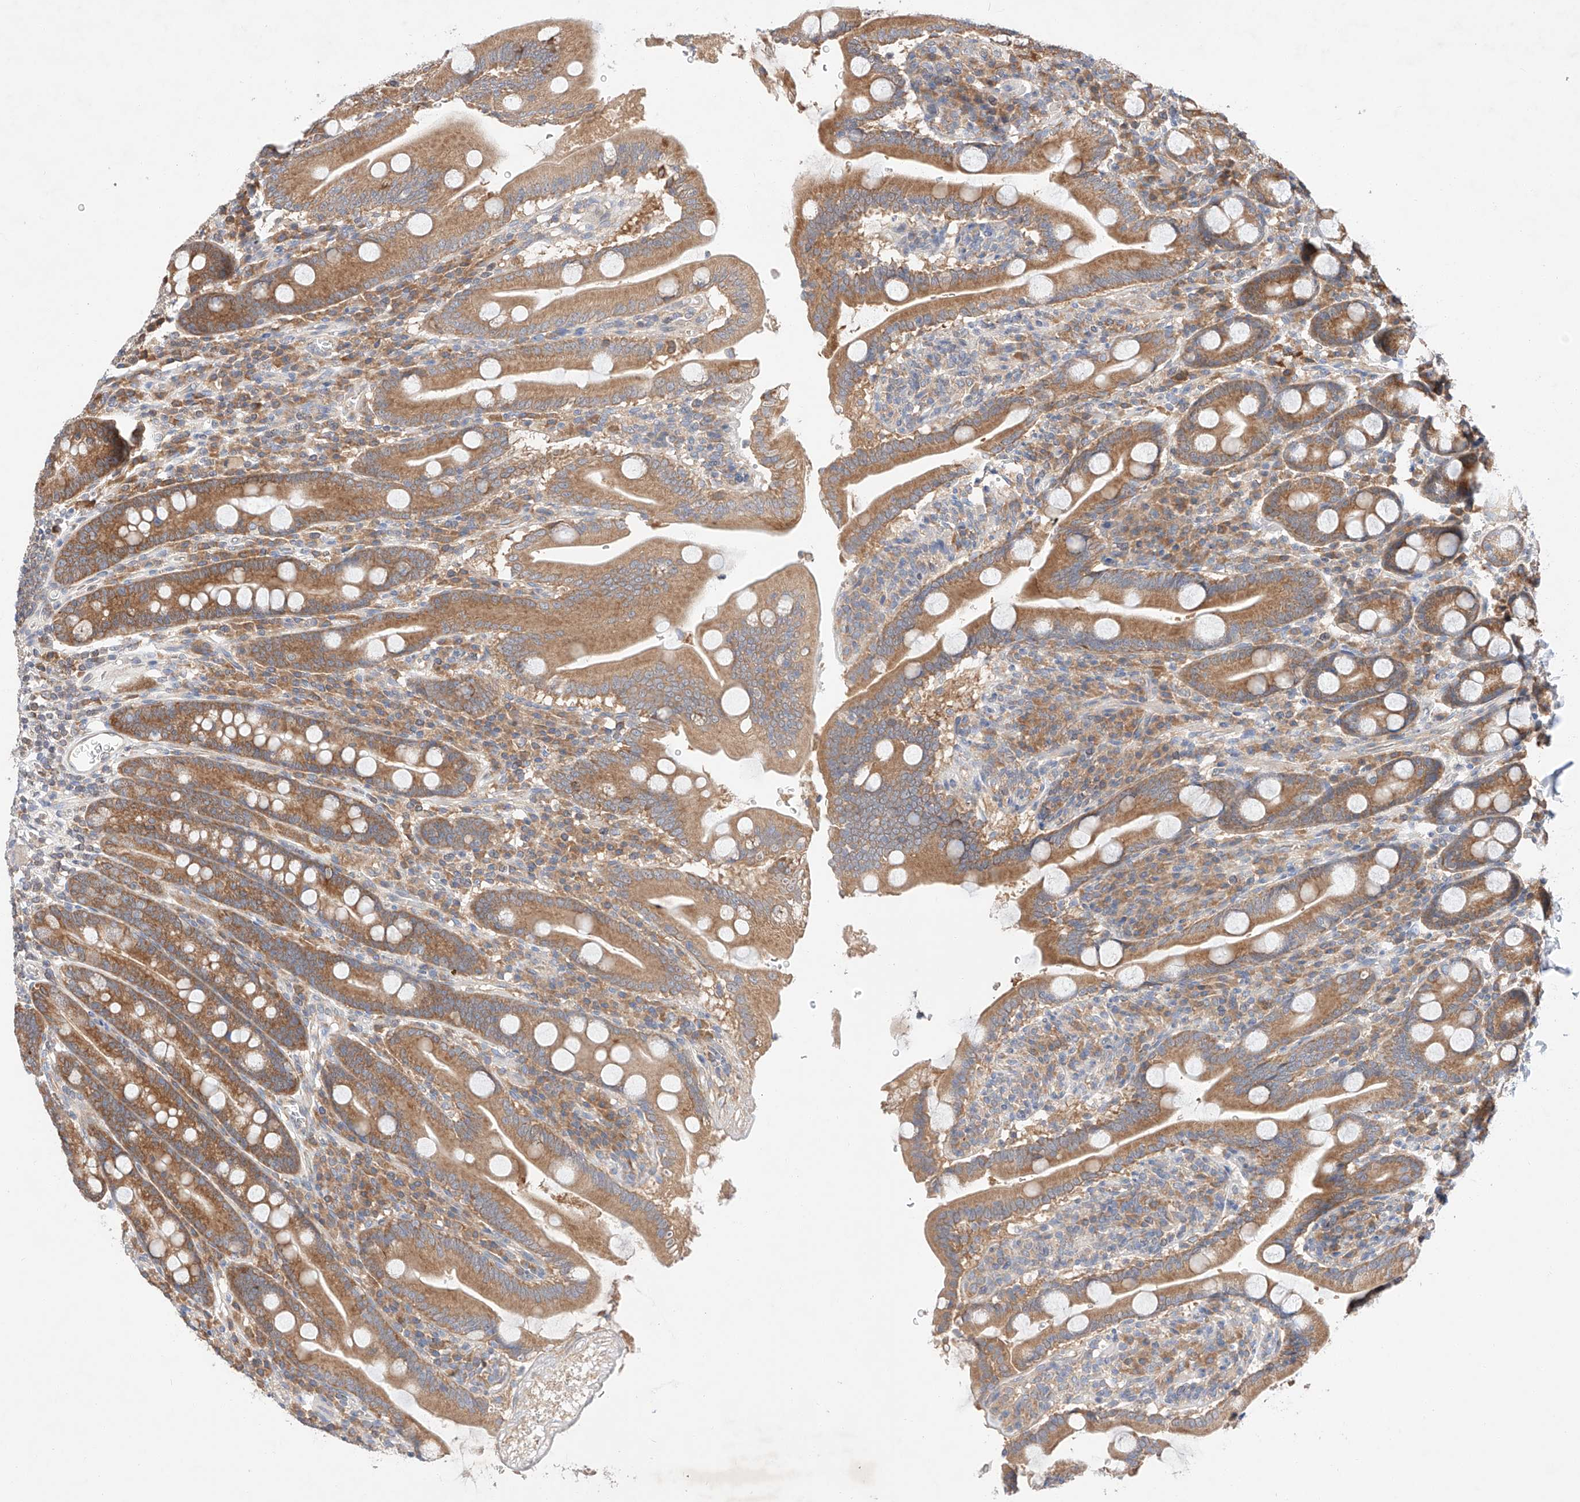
{"staining": {"intensity": "moderate", "quantity": ">75%", "location": "cytoplasmic/membranous"}, "tissue": "duodenum", "cell_type": "Glandular cells", "image_type": "normal", "snomed": [{"axis": "morphology", "description": "Normal tissue, NOS"}, {"axis": "topography", "description": "Duodenum"}], "caption": "IHC of unremarkable duodenum reveals medium levels of moderate cytoplasmic/membranous expression in approximately >75% of glandular cells.", "gene": "C6orf118", "patient": {"sex": "male", "age": 35}}